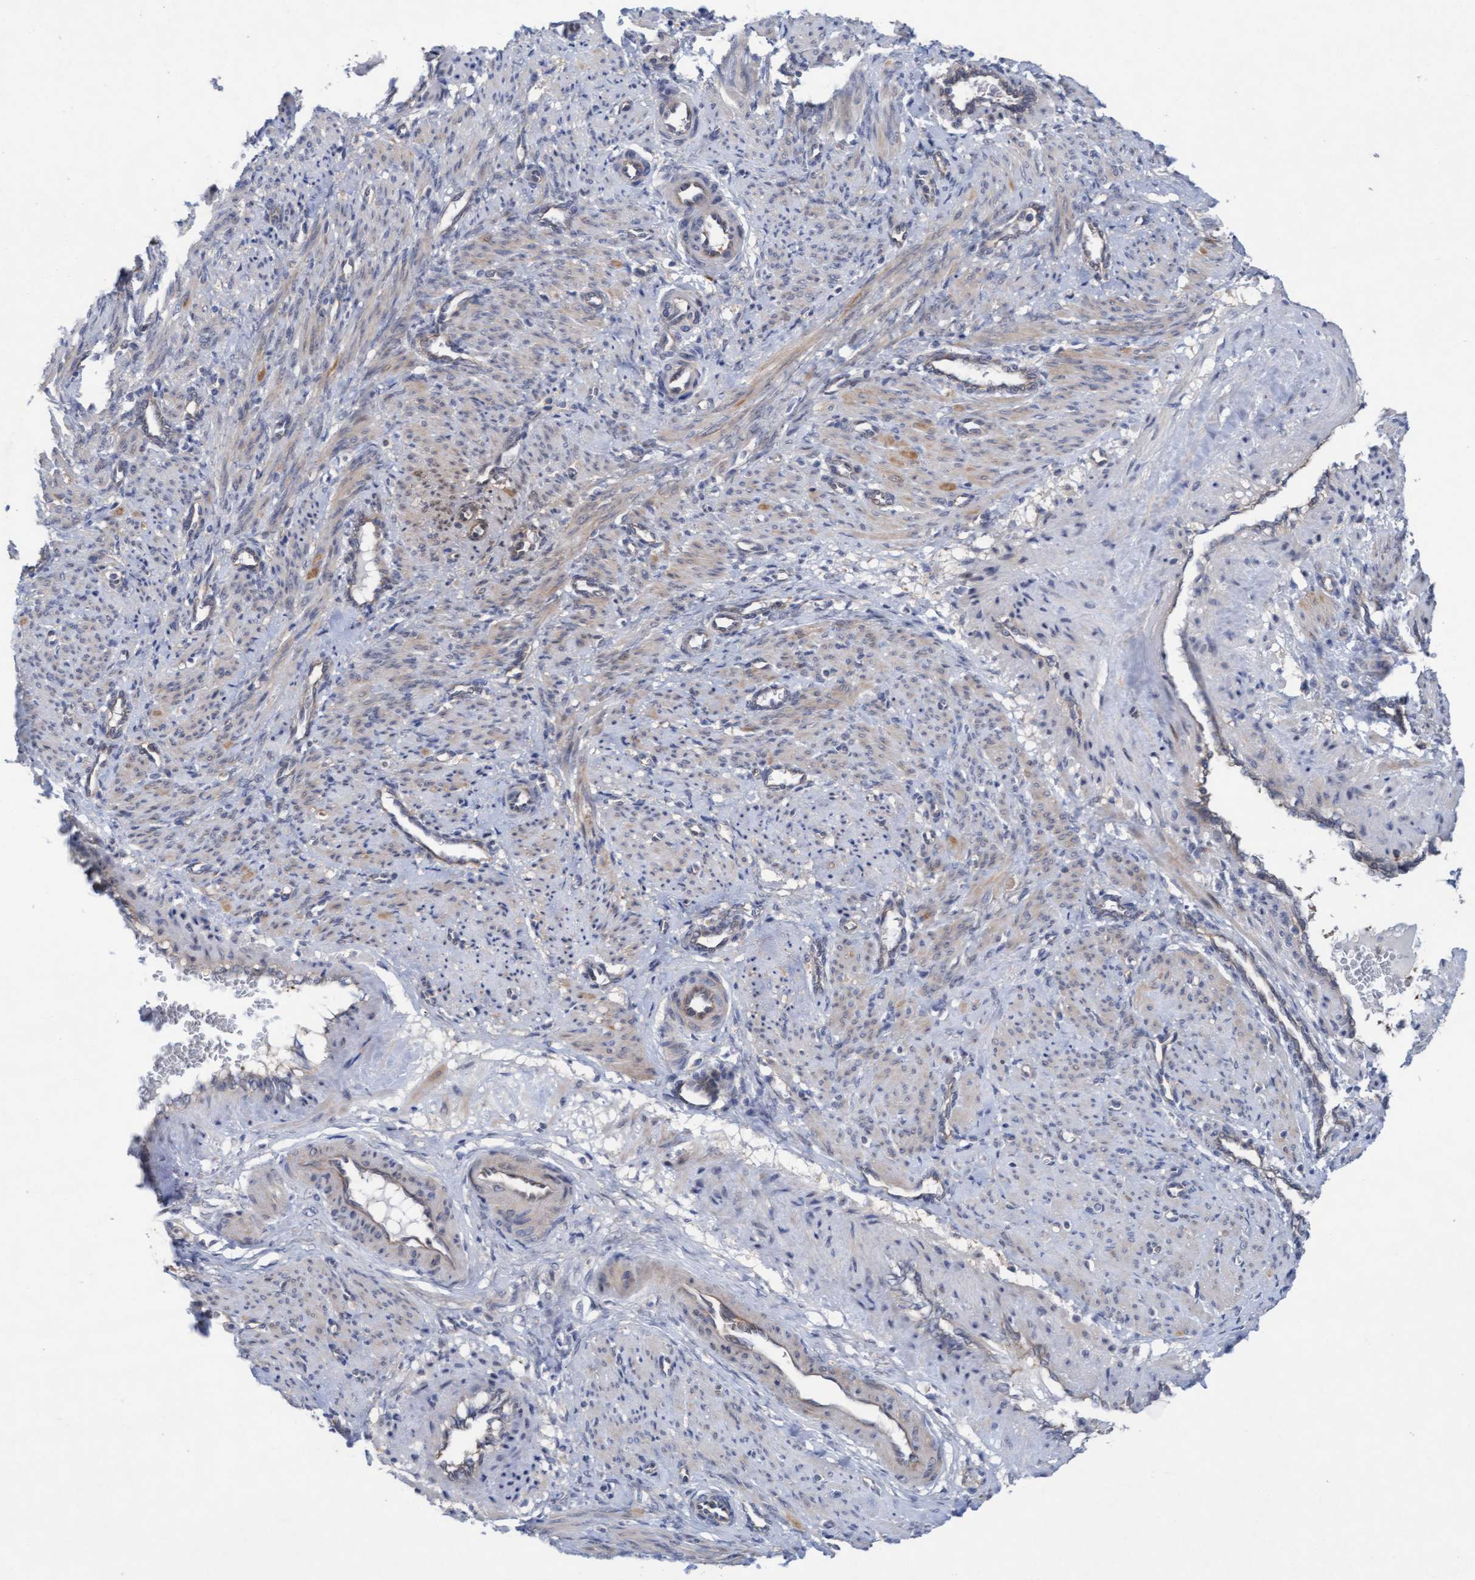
{"staining": {"intensity": "weak", "quantity": ">75%", "location": "cytoplasmic/membranous"}, "tissue": "smooth muscle", "cell_type": "Smooth muscle cells", "image_type": "normal", "snomed": [{"axis": "morphology", "description": "Normal tissue, NOS"}, {"axis": "topography", "description": "Endometrium"}], "caption": "IHC staining of unremarkable smooth muscle, which reveals low levels of weak cytoplasmic/membranous expression in approximately >75% of smooth muscle cells indicating weak cytoplasmic/membranous protein expression. The staining was performed using DAB (3,3'-diaminobenzidine) (brown) for protein detection and nuclei were counterstained in hematoxylin (blue).", "gene": "PLCD1", "patient": {"sex": "female", "age": 33}}